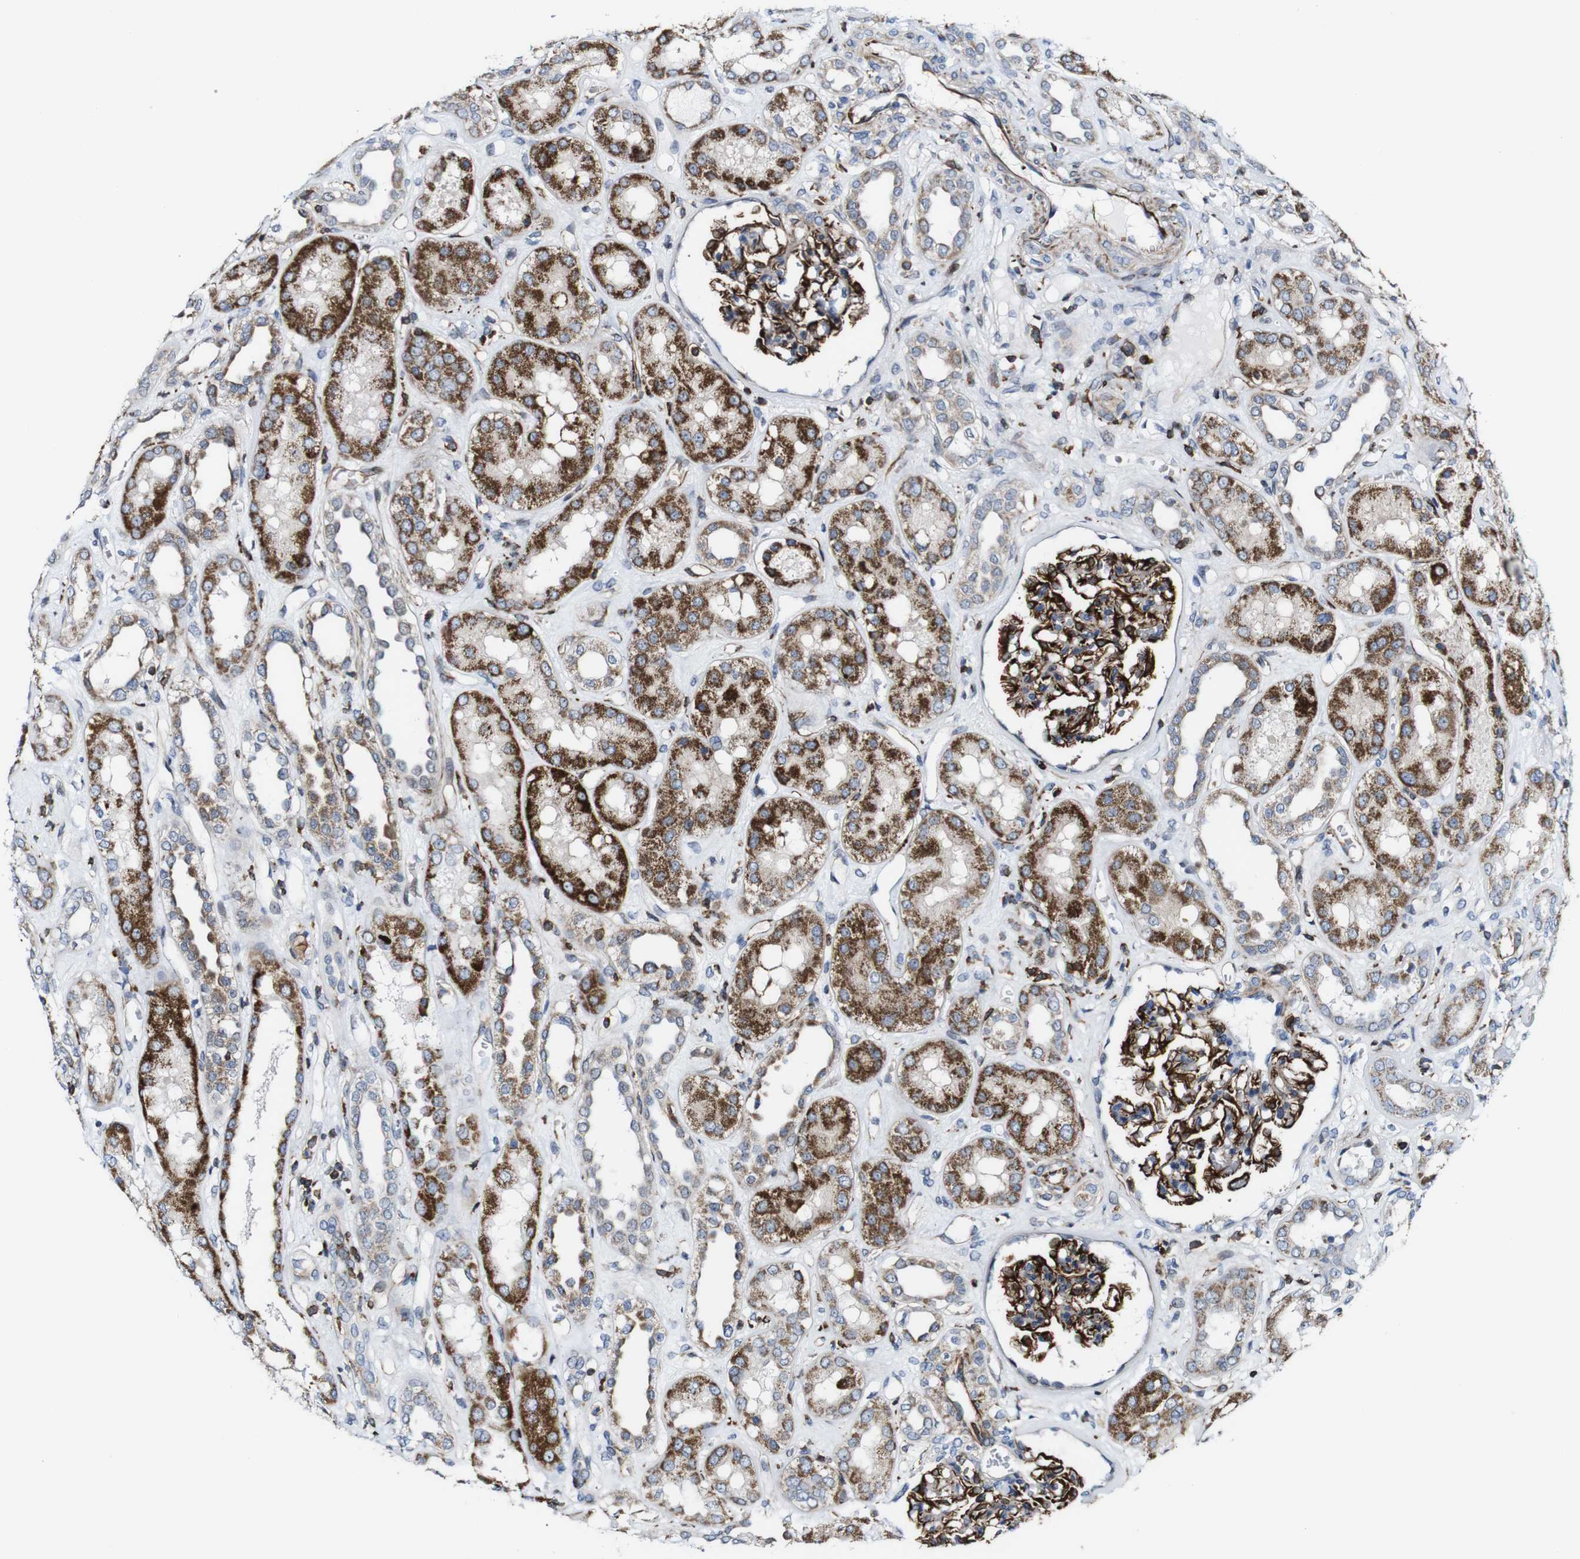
{"staining": {"intensity": "strong", "quantity": "25%-75%", "location": "cytoplasmic/membranous"}, "tissue": "kidney", "cell_type": "Cells in glomeruli", "image_type": "normal", "snomed": [{"axis": "morphology", "description": "Normal tissue, NOS"}, {"axis": "topography", "description": "Kidney"}], "caption": "A micrograph of human kidney stained for a protein demonstrates strong cytoplasmic/membranous brown staining in cells in glomeruli. Nuclei are stained in blue.", "gene": "JAK2", "patient": {"sex": "male", "age": 59}}